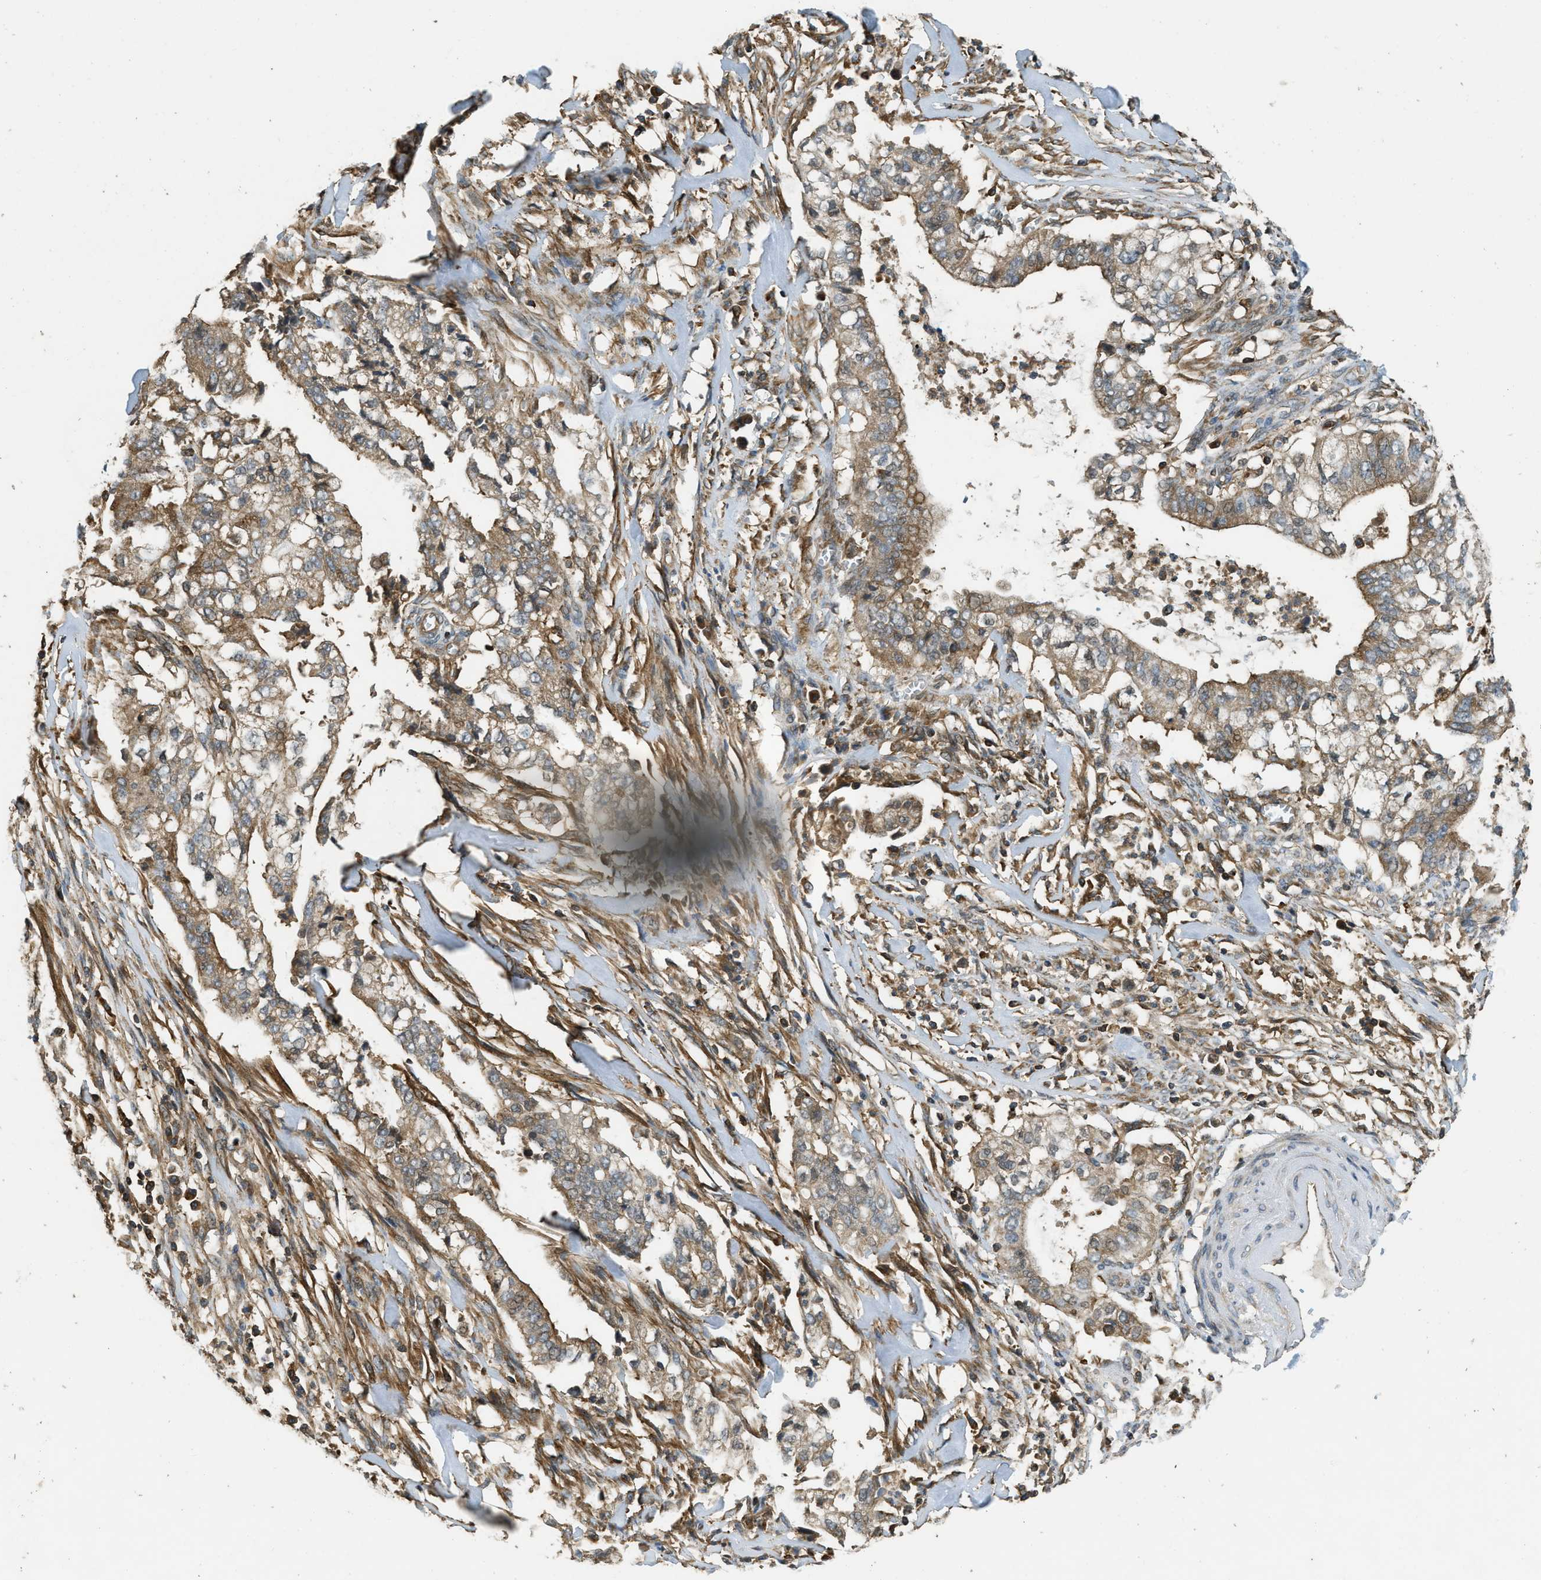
{"staining": {"intensity": "moderate", "quantity": ">75%", "location": "cytoplasmic/membranous"}, "tissue": "cervical cancer", "cell_type": "Tumor cells", "image_type": "cancer", "snomed": [{"axis": "morphology", "description": "Adenocarcinoma, NOS"}, {"axis": "topography", "description": "Cervix"}], "caption": "Immunohistochemical staining of human cervical adenocarcinoma displays medium levels of moderate cytoplasmic/membranous staining in approximately >75% of tumor cells. The staining was performed using DAB (3,3'-diaminobenzidine) to visualize the protein expression in brown, while the nuclei were stained in blue with hematoxylin (Magnification: 20x).", "gene": "PPP6R3", "patient": {"sex": "female", "age": 44}}